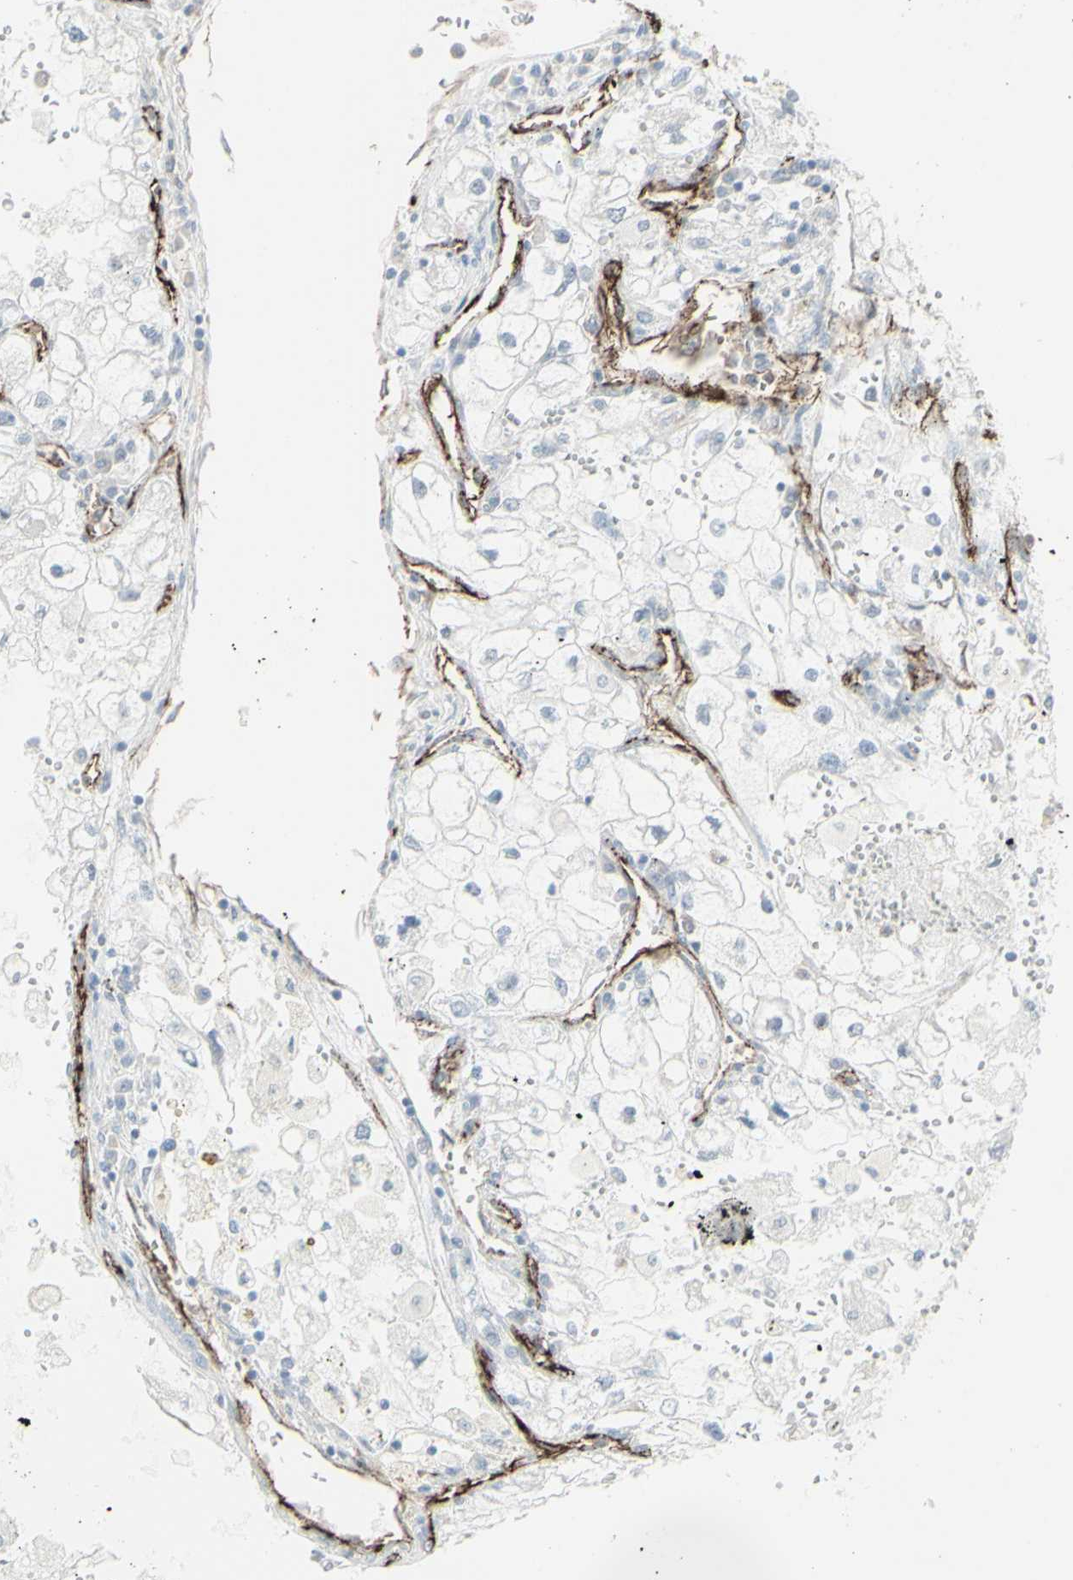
{"staining": {"intensity": "negative", "quantity": "none", "location": "none"}, "tissue": "renal cancer", "cell_type": "Tumor cells", "image_type": "cancer", "snomed": [{"axis": "morphology", "description": "Adenocarcinoma, NOS"}, {"axis": "topography", "description": "Kidney"}], "caption": "This micrograph is of renal adenocarcinoma stained with immunohistochemistry to label a protein in brown with the nuclei are counter-stained blue. There is no positivity in tumor cells.", "gene": "GJA1", "patient": {"sex": "female", "age": 70}}